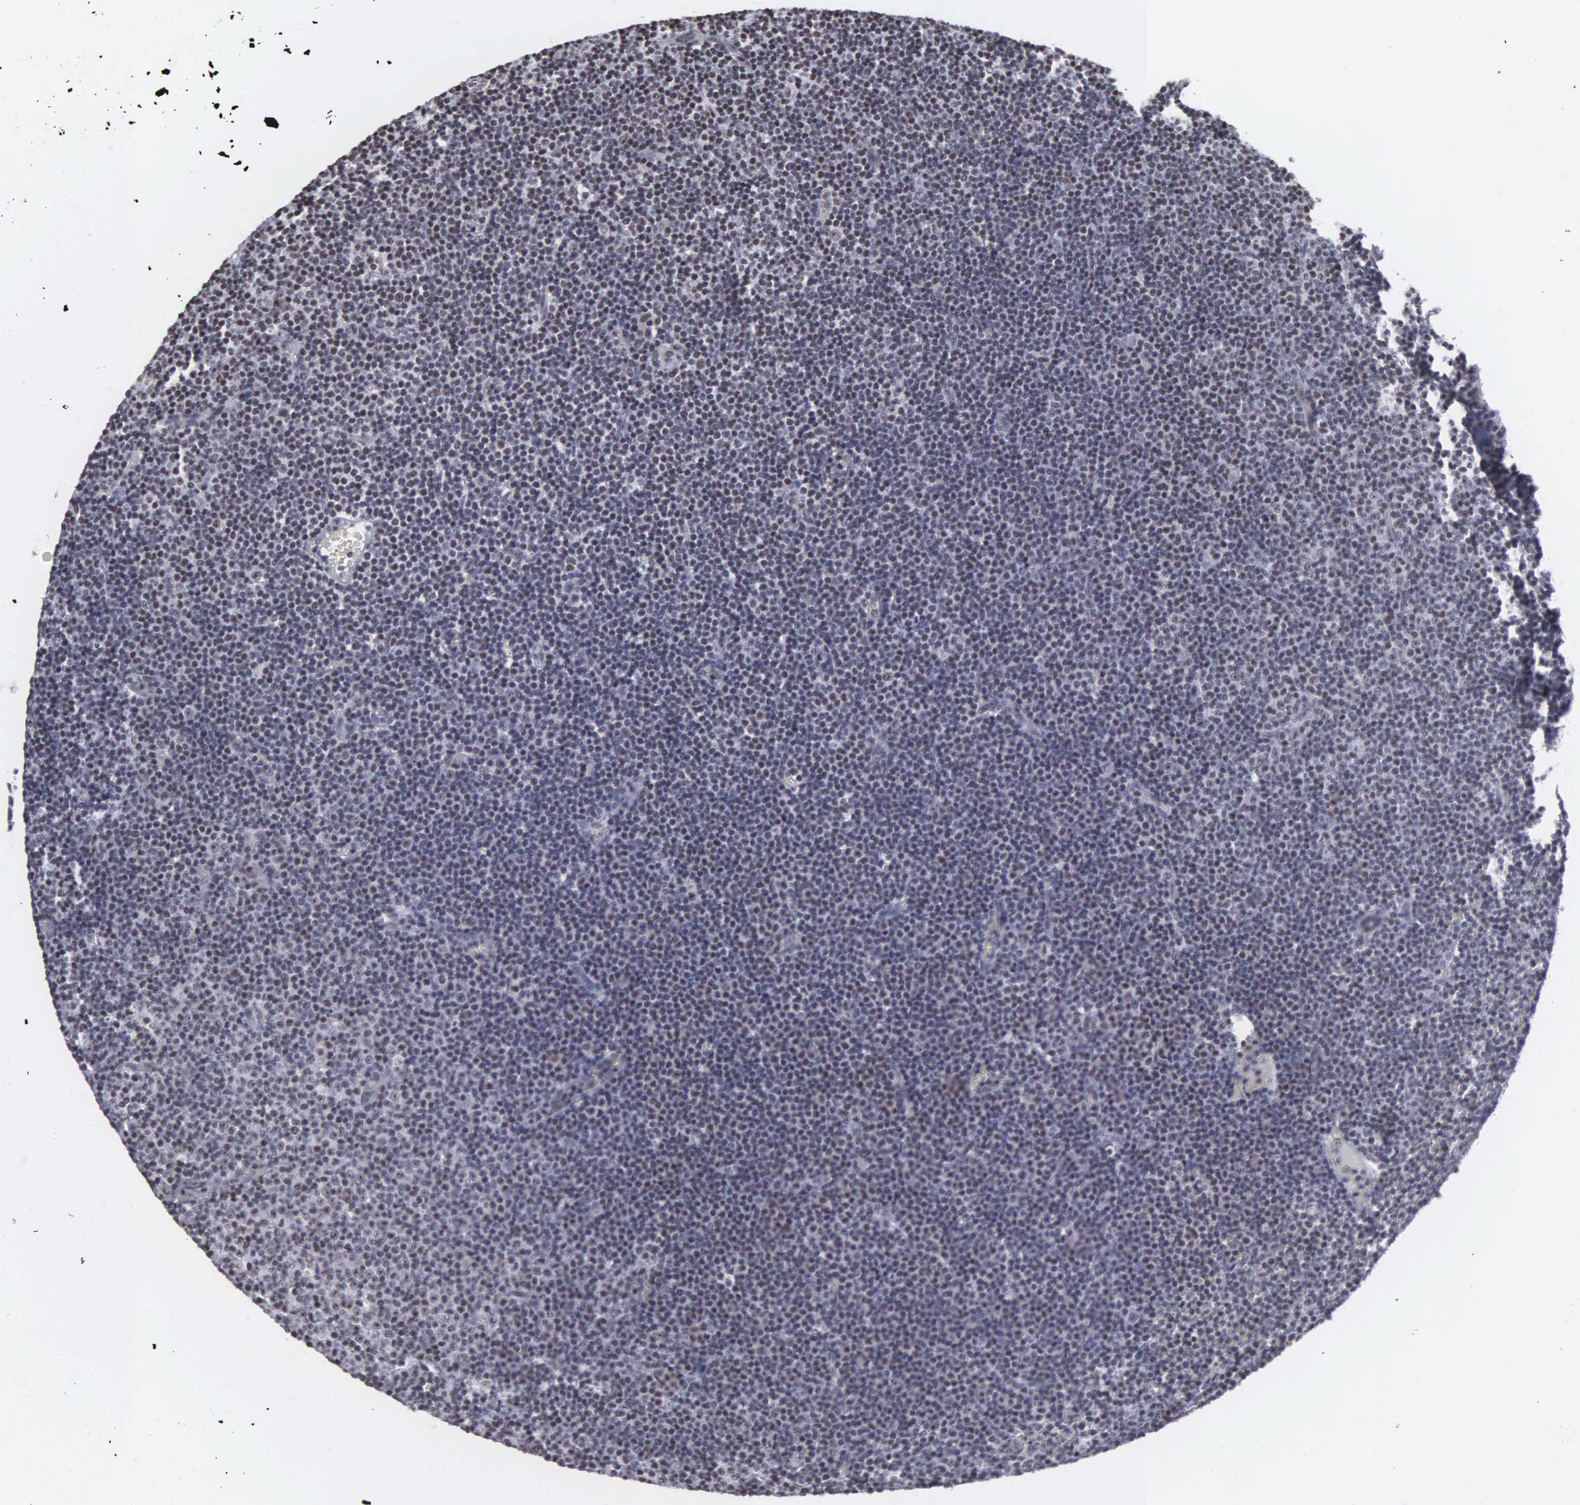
{"staining": {"intensity": "negative", "quantity": "none", "location": "none"}, "tissue": "lymphoma", "cell_type": "Tumor cells", "image_type": "cancer", "snomed": [{"axis": "morphology", "description": "Malignant lymphoma, non-Hodgkin's type, Low grade"}, {"axis": "topography", "description": "Lymph node"}], "caption": "A histopathology image of malignant lymphoma, non-Hodgkin's type (low-grade) stained for a protein demonstrates no brown staining in tumor cells.", "gene": "KIAA0586", "patient": {"sex": "male", "age": 57}}